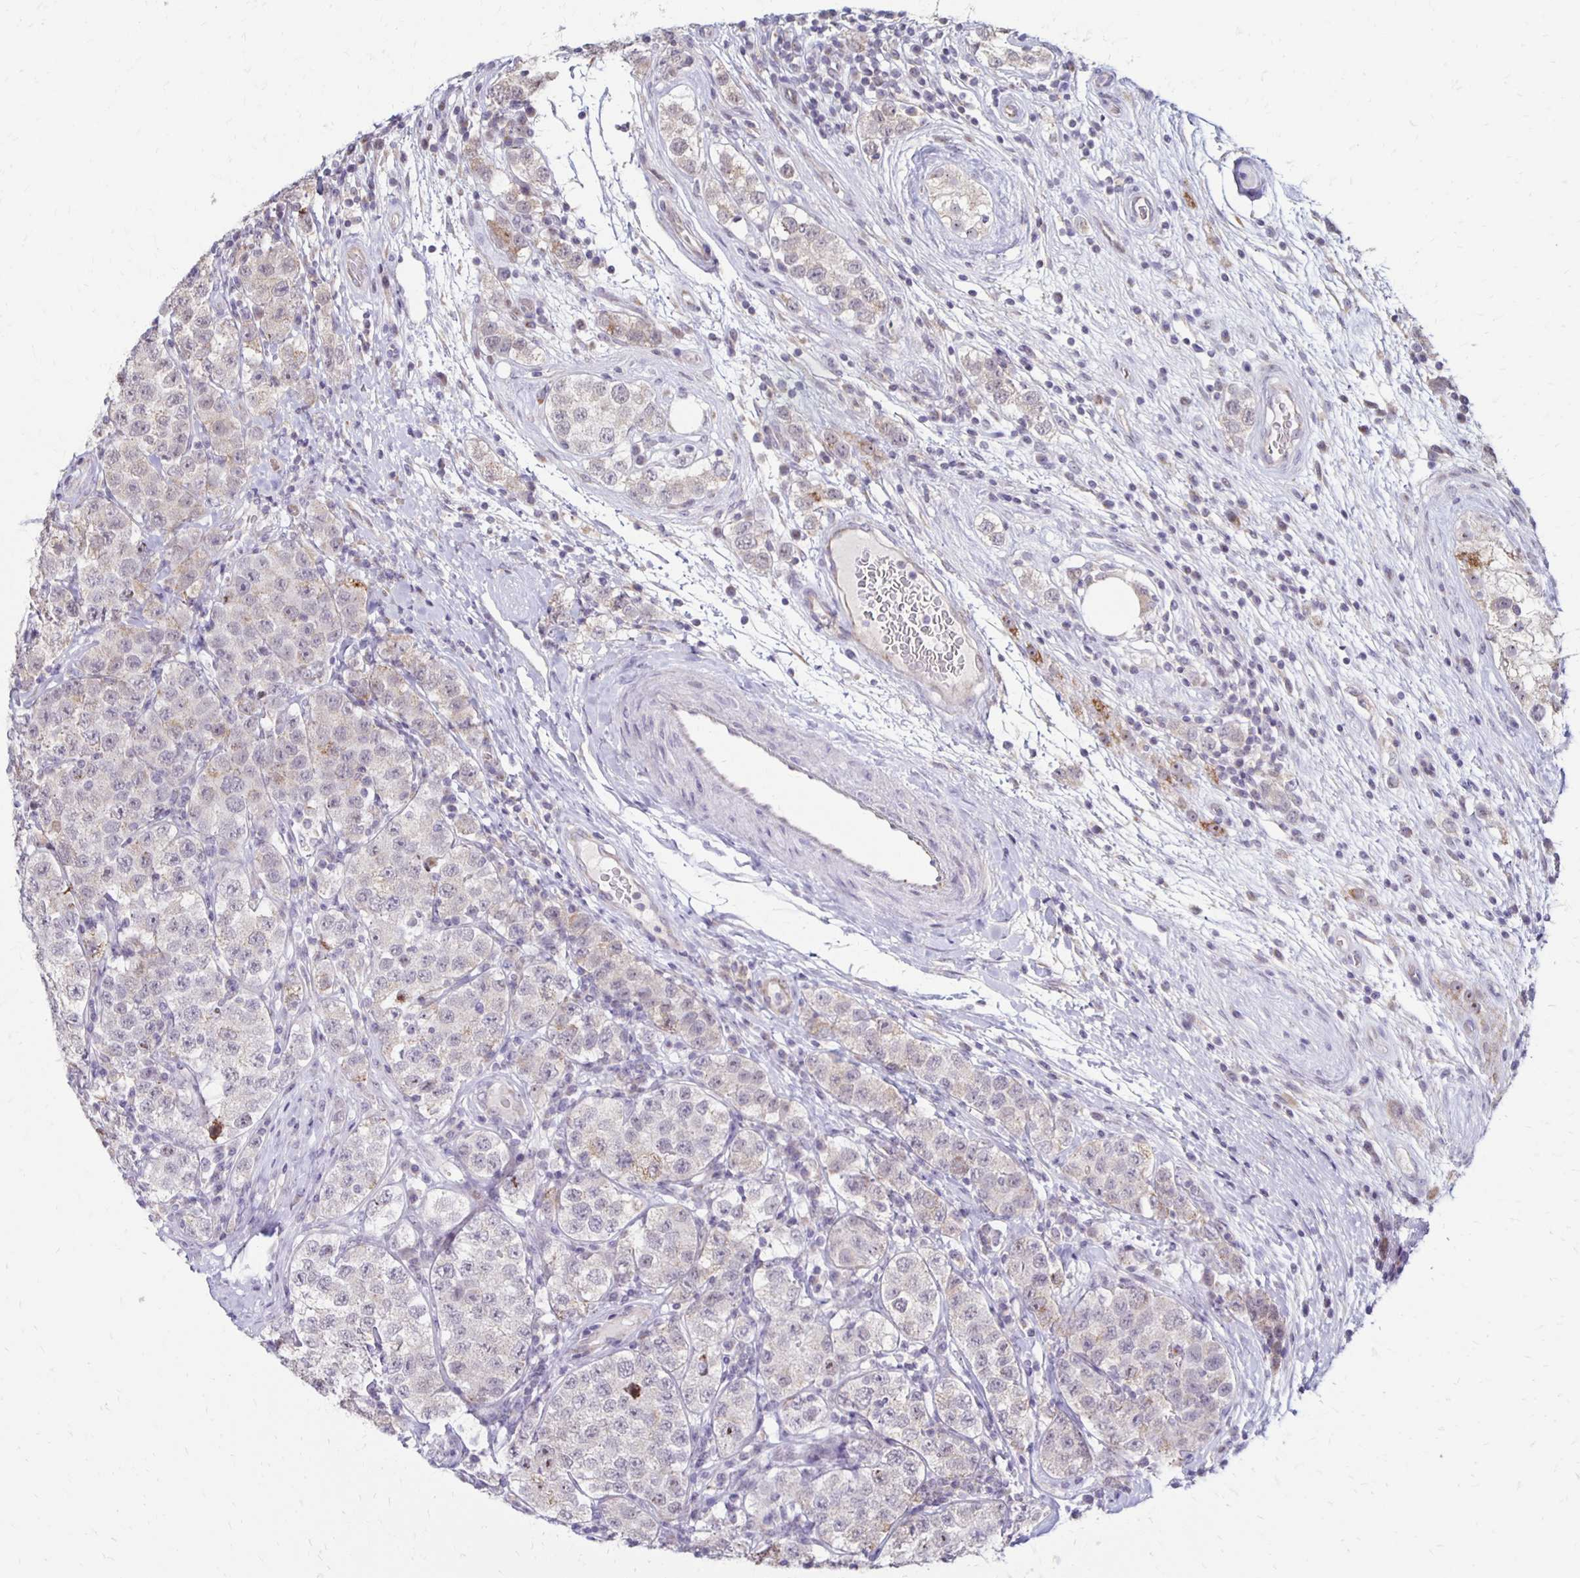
{"staining": {"intensity": "negative", "quantity": "none", "location": "none"}, "tissue": "testis cancer", "cell_type": "Tumor cells", "image_type": "cancer", "snomed": [{"axis": "morphology", "description": "Seminoma, NOS"}, {"axis": "topography", "description": "Testis"}], "caption": "This is a photomicrograph of immunohistochemistry staining of testis cancer, which shows no staining in tumor cells.", "gene": "DAGLA", "patient": {"sex": "male", "age": 34}}